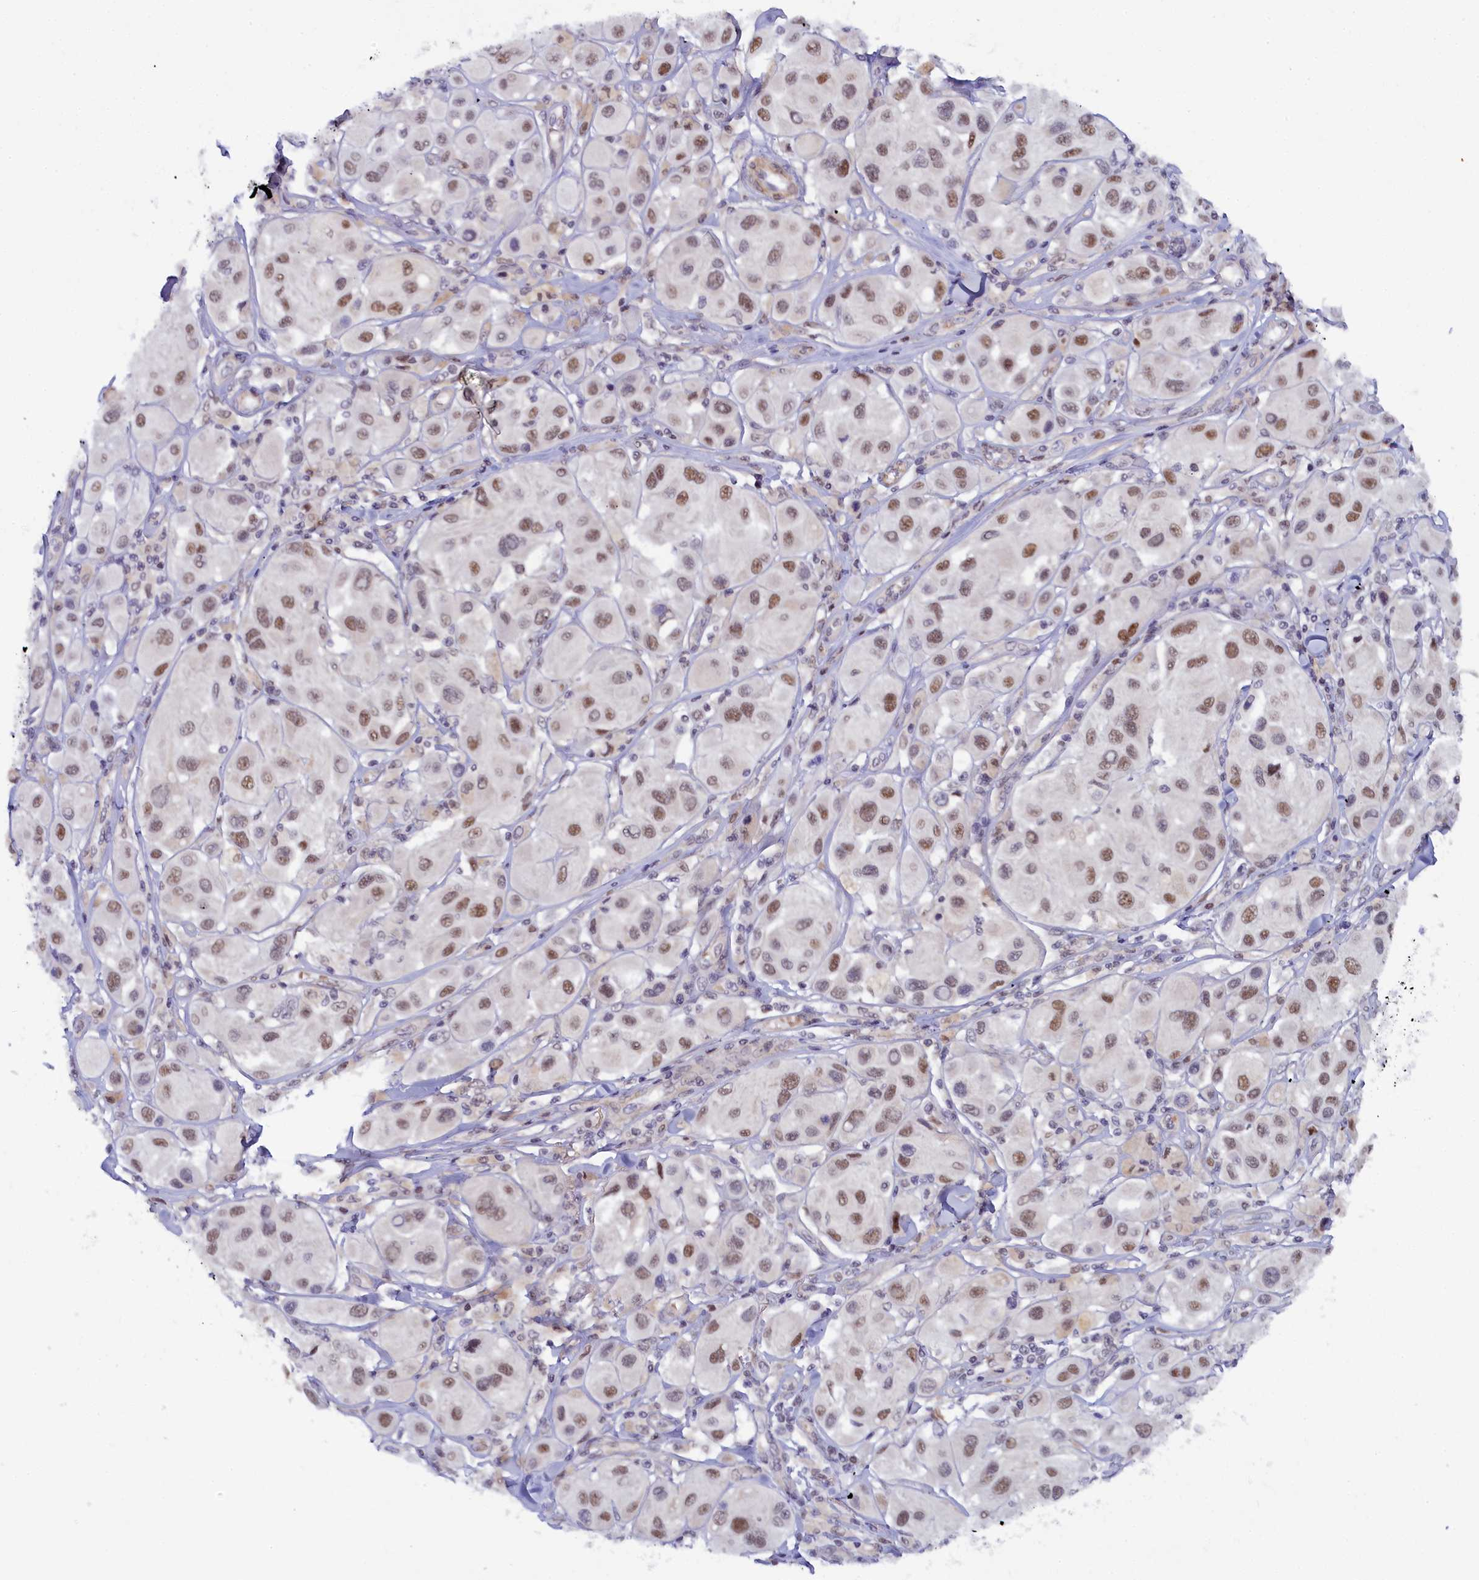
{"staining": {"intensity": "strong", "quantity": "25%-75%", "location": "nuclear"}, "tissue": "melanoma", "cell_type": "Tumor cells", "image_type": "cancer", "snomed": [{"axis": "morphology", "description": "Malignant melanoma, Metastatic site"}, {"axis": "topography", "description": "Skin"}], "caption": "Tumor cells display high levels of strong nuclear positivity in approximately 25%-75% of cells in human malignant melanoma (metastatic site). The protein of interest is stained brown, and the nuclei are stained in blue (DAB IHC with brightfield microscopy, high magnification).", "gene": "INTS14", "patient": {"sex": "male", "age": 41}}